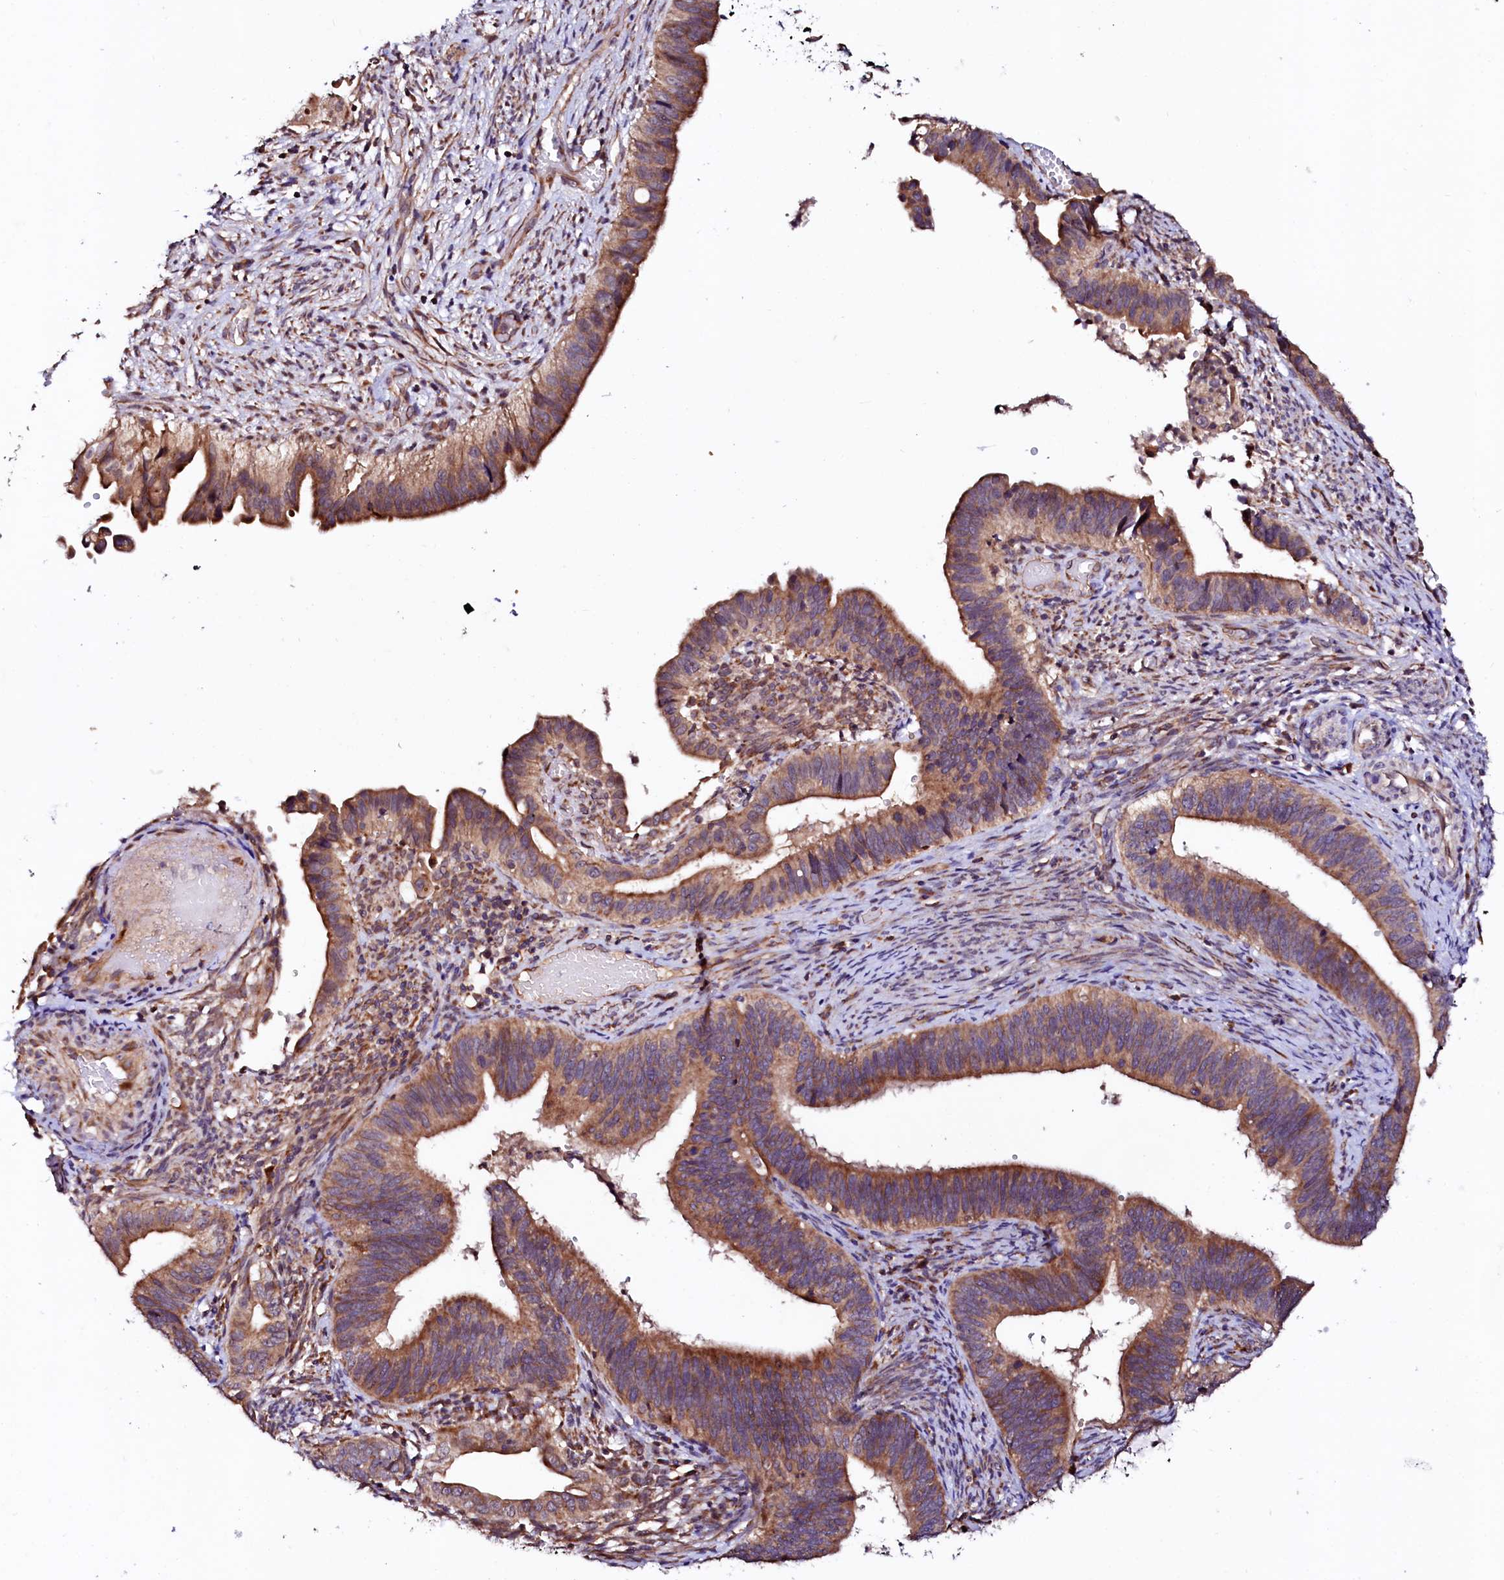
{"staining": {"intensity": "moderate", "quantity": ">75%", "location": "cytoplasmic/membranous"}, "tissue": "cervical cancer", "cell_type": "Tumor cells", "image_type": "cancer", "snomed": [{"axis": "morphology", "description": "Adenocarcinoma, NOS"}, {"axis": "topography", "description": "Cervix"}], "caption": "The micrograph reveals staining of cervical cancer (adenocarcinoma), revealing moderate cytoplasmic/membranous protein expression (brown color) within tumor cells.", "gene": "UBE3C", "patient": {"sex": "female", "age": 42}}